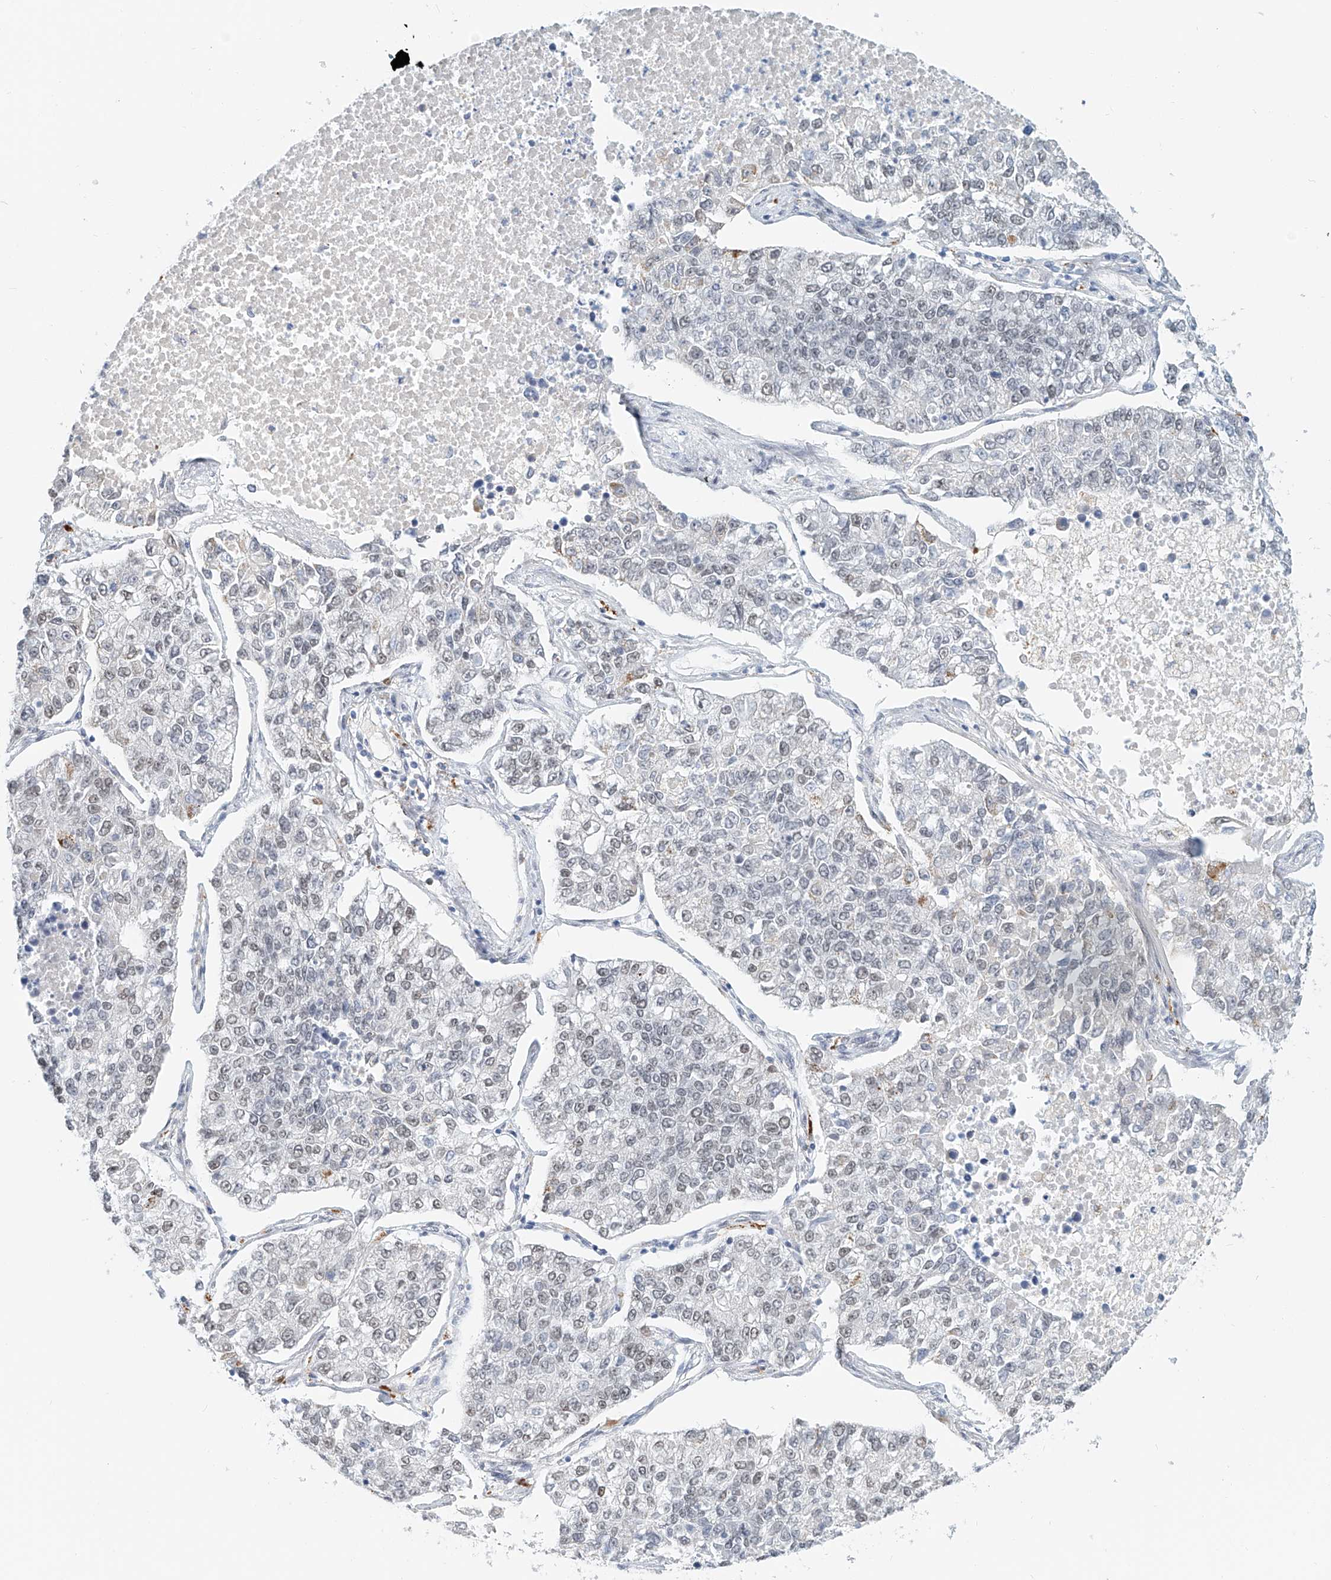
{"staining": {"intensity": "weak", "quantity": "<25%", "location": "nuclear"}, "tissue": "lung cancer", "cell_type": "Tumor cells", "image_type": "cancer", "snomed": [{"axis": "morphology", "description": "Adenocarcinoma, NOS"}, {"axis": "topography", "description": "Lung"}], "caption": "Immunohistochemical staining of human lung adenocarcinoma displays no significant staining in tumor cells.", "gene": "SASH1", "patient": {"sex": "male", "age": 49}}